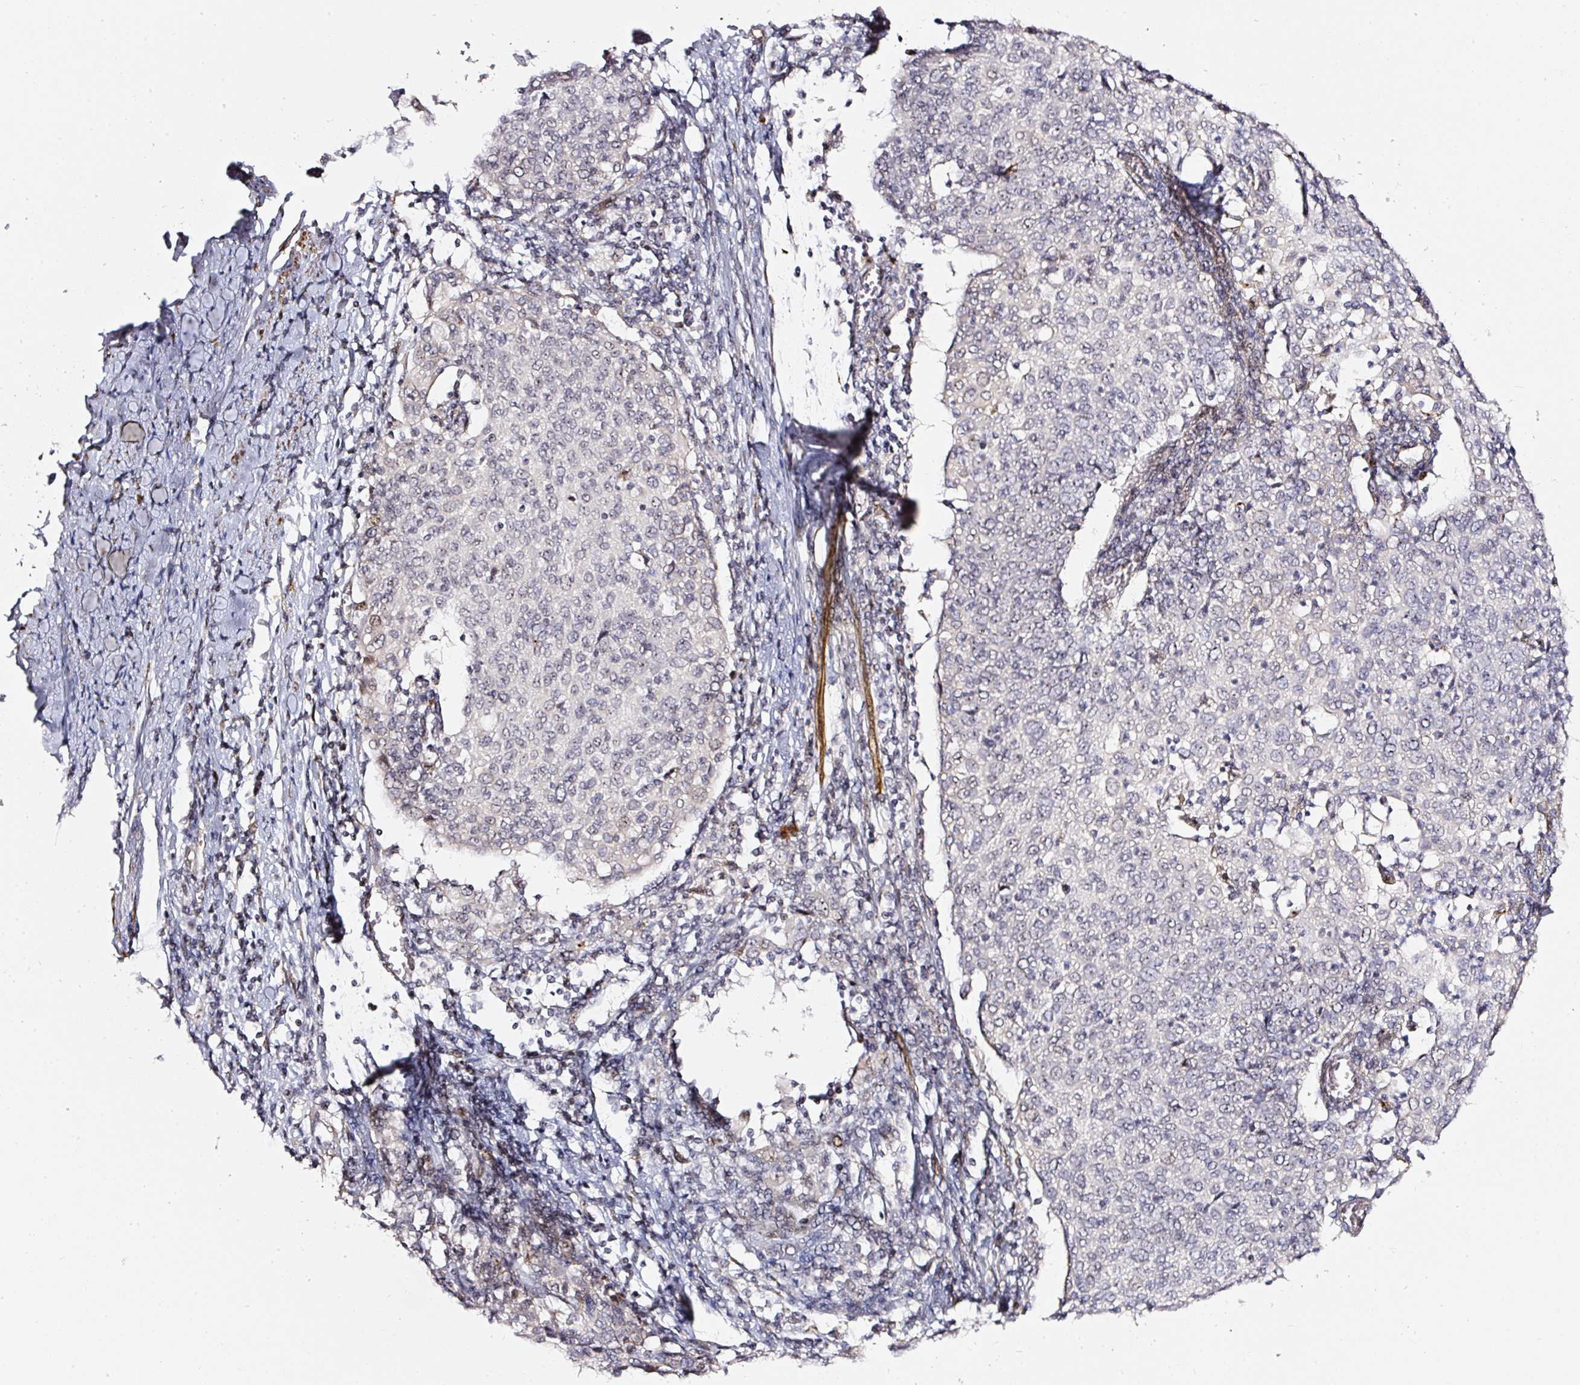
{"staining": {"intensity": "negative", "quantity": "none", "location": "none"}, "tissue": "cervical cancer", "cell_type": "Tumor cells", "image_type": "cancer", "snomed": [{"axis": "morphology", "description": "Squamous cell carcinoma, NOS"}, {"axis": "topography", "description": "Cervix"}], "caption": "Immunohistochemistry photomicrograph of cervical cancer (squamous cell carcinoma) stained for a protein (brown), which demonstrates no staining in tumor cells. (Stains: DAB (3,3'-diaminobenzidine) immunohistochemistry with hematoxylin counter stain, Microscopy: brightfield microscopy at high magnification).", "gene": "MXRA8", "patient": {"sex": "female", "age": 52}}